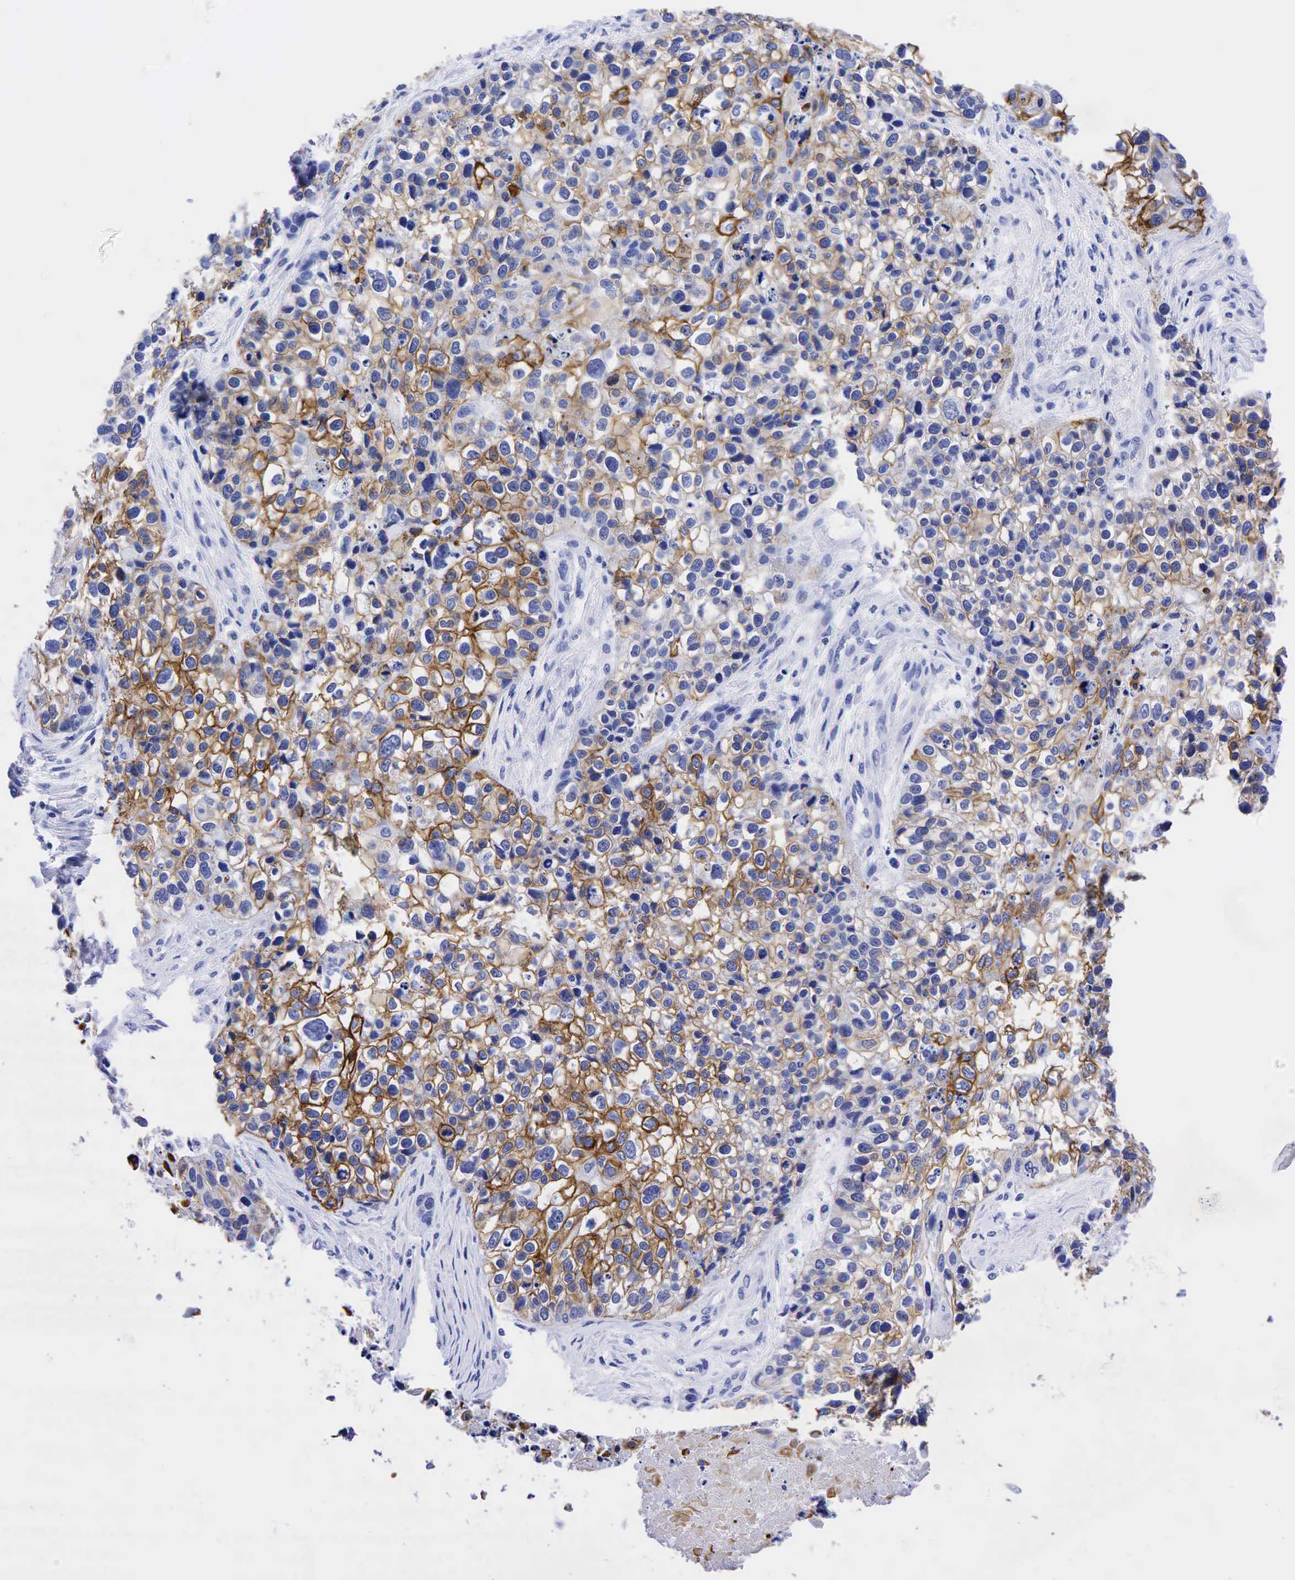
{"staining": {"intensity": "moderate", "quantity": ">75%", "location": "cytoplasmic/membranous"}, "tissue": "lung cancer", "cell_type": "Tumor cells", "image_type": "cancer", "snomed": [{"axis": "morphology", "description": "Squamous cell carcinoma, NOS"}, {"axis": "topography", "description": "Lymph node"}, {"axis": "topography", "description": "Lung"}], "caption": "Immunohistochemical staining of lung squamous cell carcinoma demonstrates medium levels of moderate cytoplasmic/membranous staining in approximately >75% of tumor cells.", "gene": "KRT18", "patient": {"sex": "male", "age": 74}}